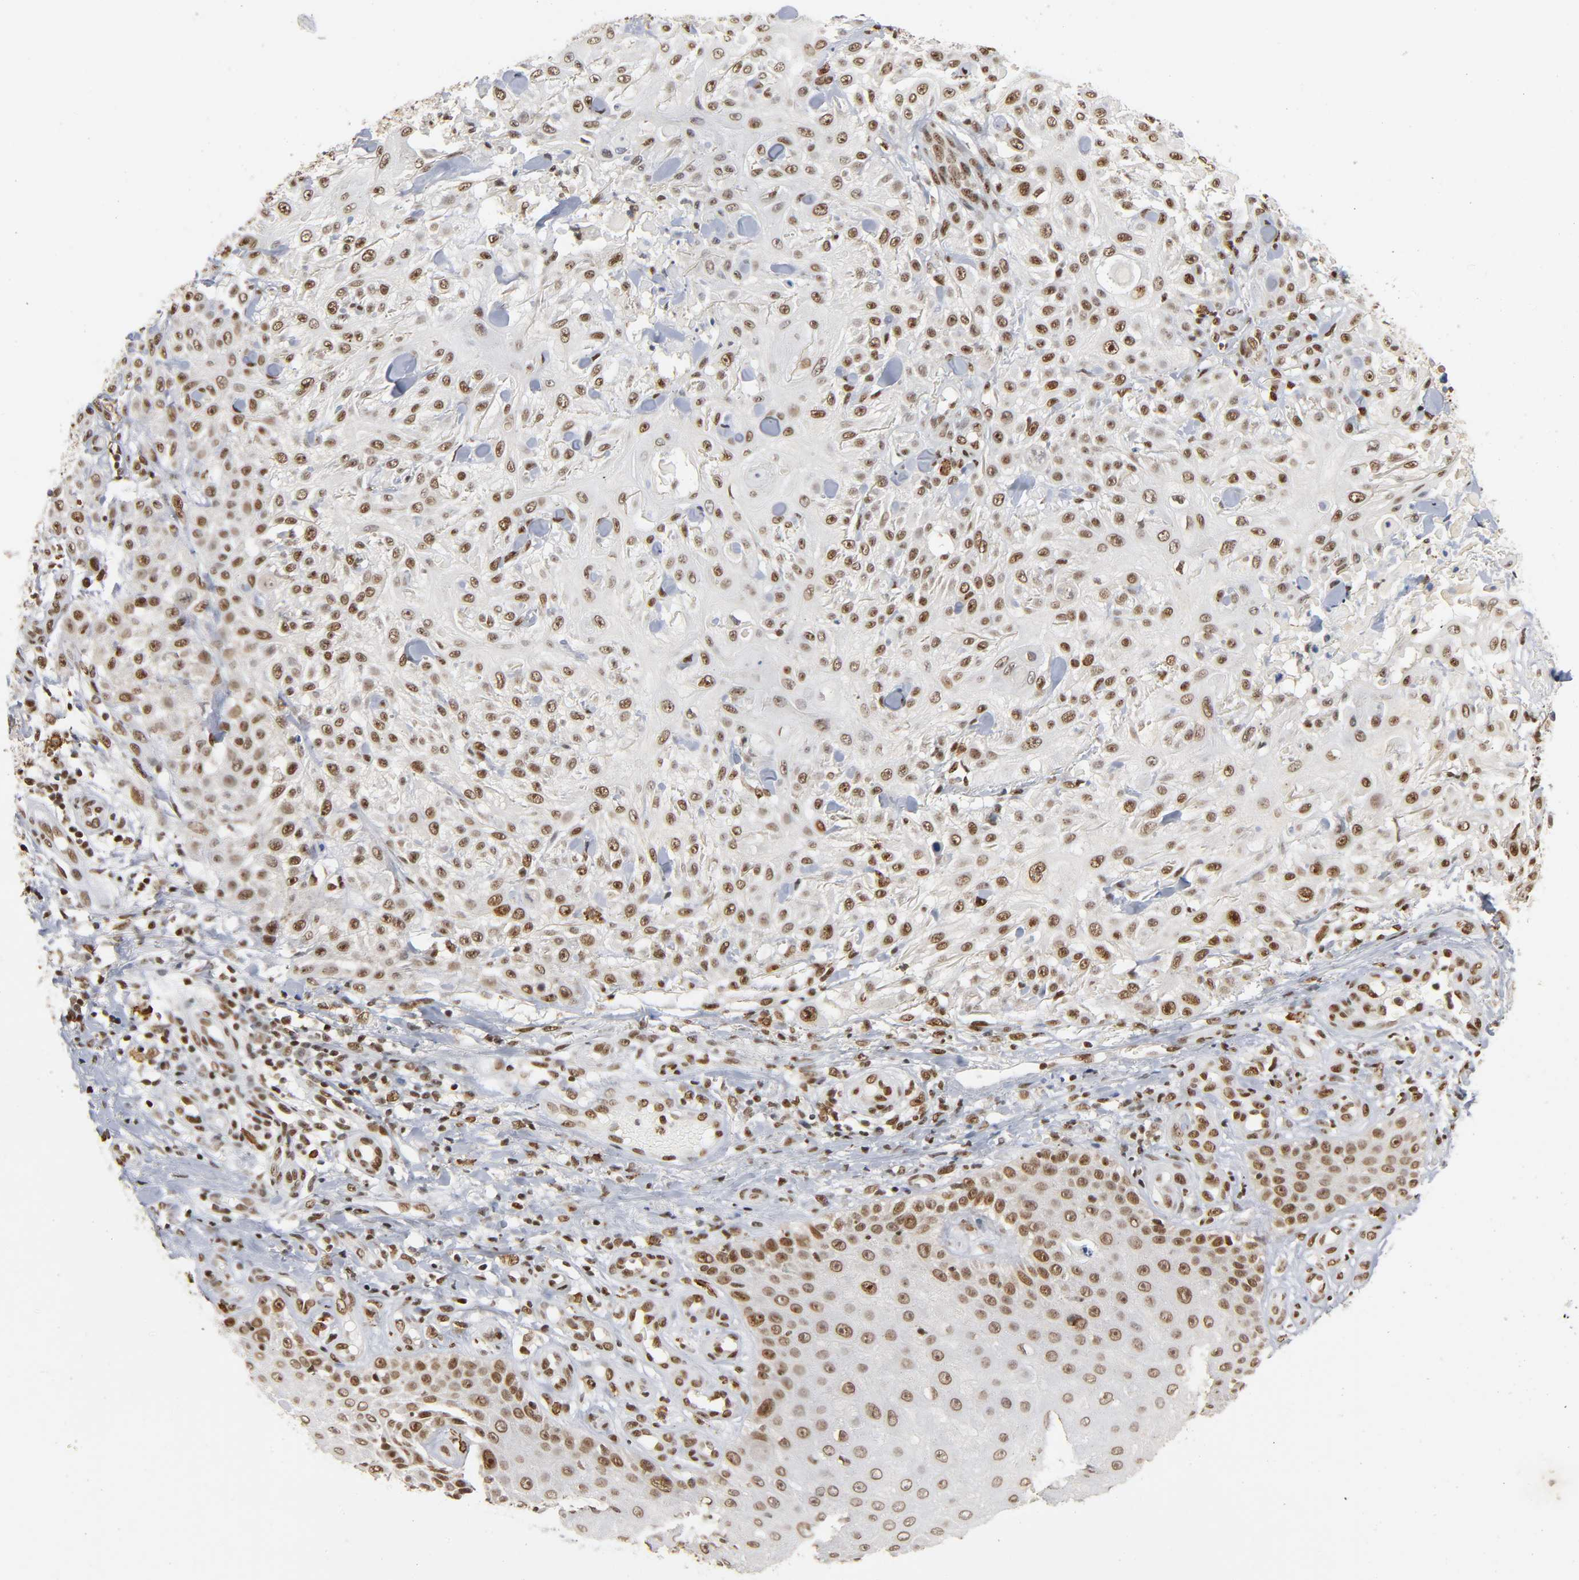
{"staining": {"intensity": "strong", "quantity": ">75%", "location": "nuclear"}, "tissue": "skin cancer", "cell_type": "Tumor cells", "image_type": "cancer", "snomed": [{"axis": "morphology", "description": "Squamous cell carcinoma, NOS"}, {"axis": "topography", "description": "Skin"}], "caption": "Tumor cells display high levels of strong nuclear positivity in approximately >75% of cells in human skin cancer (squamous cell carcinoma).", "gene": "SUMO1", "patient": {"sex": "female", "age": 42}}